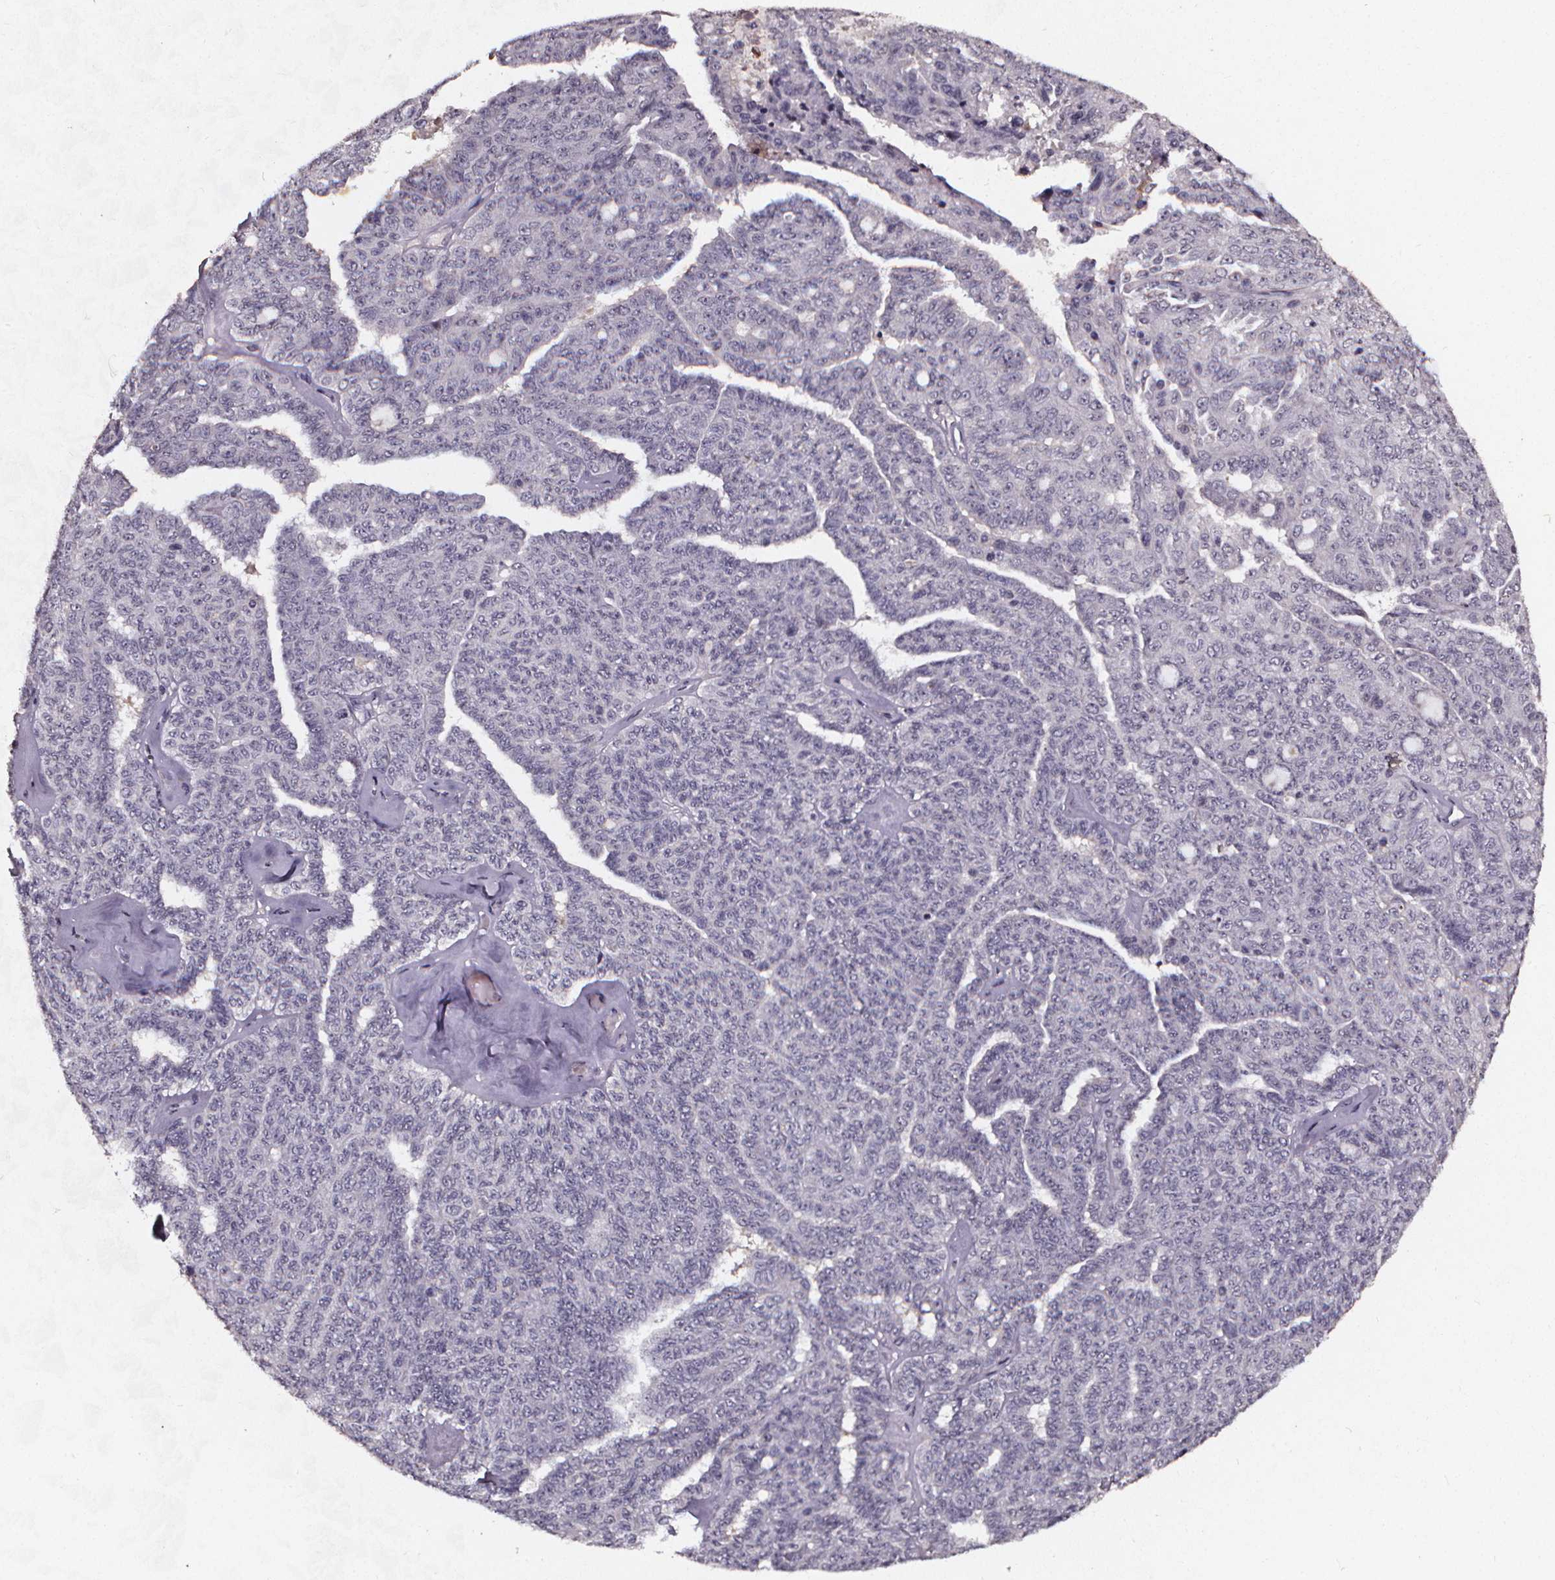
{"staining": {"intensity": "negative", "quantity": "none", "location": "none"}, "tissue": "ovarian cancer", "cell_type": "Tumor cells", "image_type": "cancer", "snomed": [{"axis": "morphology", "description": "Cystadenocarcinoma, serous, NOS"}, {"axis": "topography", "description": "Ovary"}], "caption": "DAB immunohistochemical staining of human ovarian serous cystadenocarcinoma displays no significant expression in tumor cells.", "gene": "SPAG8", "patient": {"sex": "female", "age": 71}}